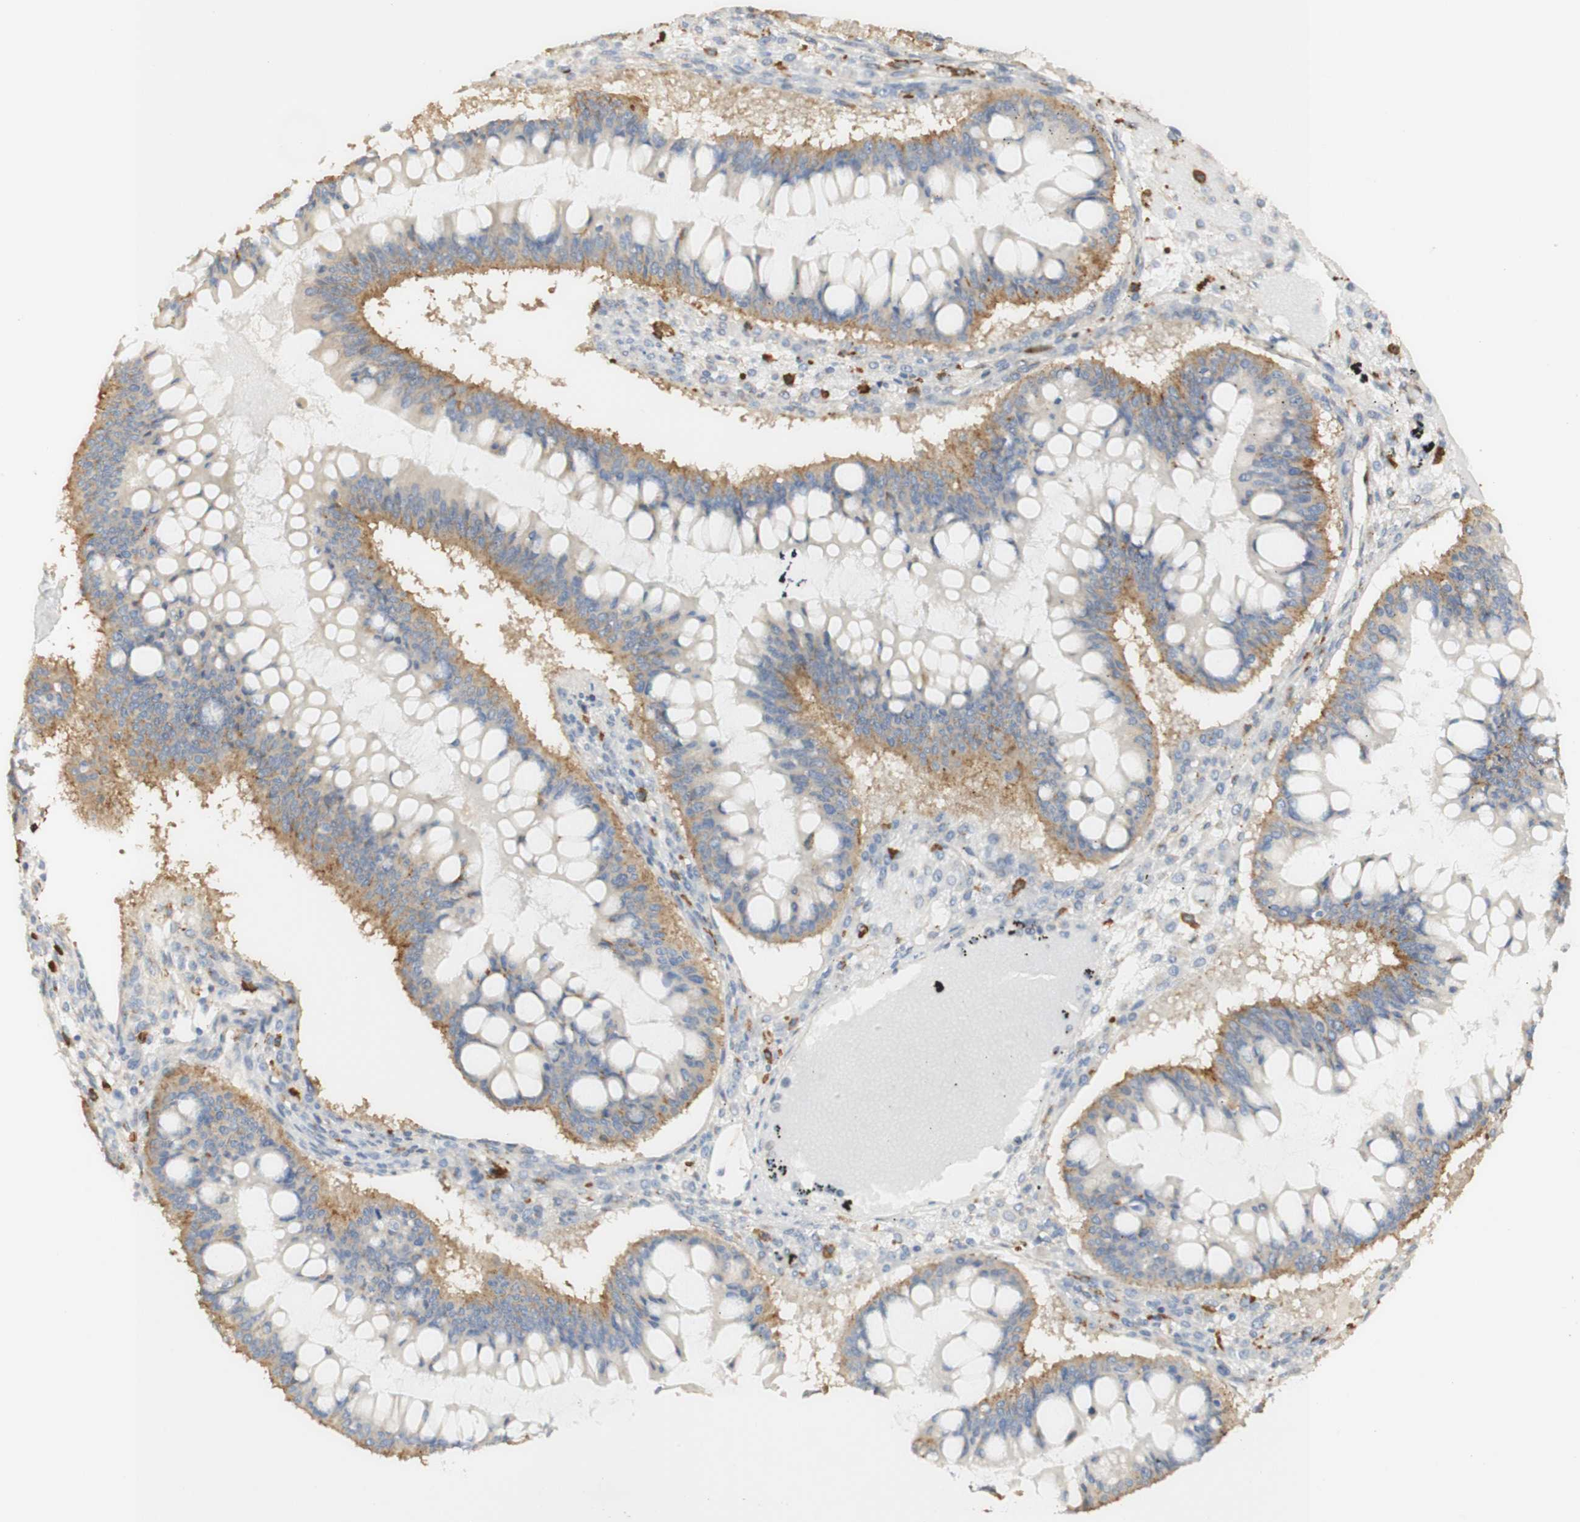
{"staining": {"intensity": "moderate", "quantity": ">75%", "location": "cytoplasmic/membranous"}, "tissue": "ovarian cancer", "cell_type": "Tumor cells", "image_type": "cancer", "snomed": [{"axis": "morphology", "description": "Cystadenocarcinoma, mucinous, NOS"}, {"axis": "topography", "description": "Ovary"}], "caption": "Immunohistochemistry (IHC) histopathology image of neoplastic tissue: mucinous cystadenocarcinoma (ovarian) stained using immunohistochemistry reveals medium levels of moderate protein expression localized specifically in the cytoplasmic/membranous of tumor cells, appearing as a cytoplasmic/membranous brown color.", "gene": "FCGRT", "patient": {"sex": "female", "age": 73}}